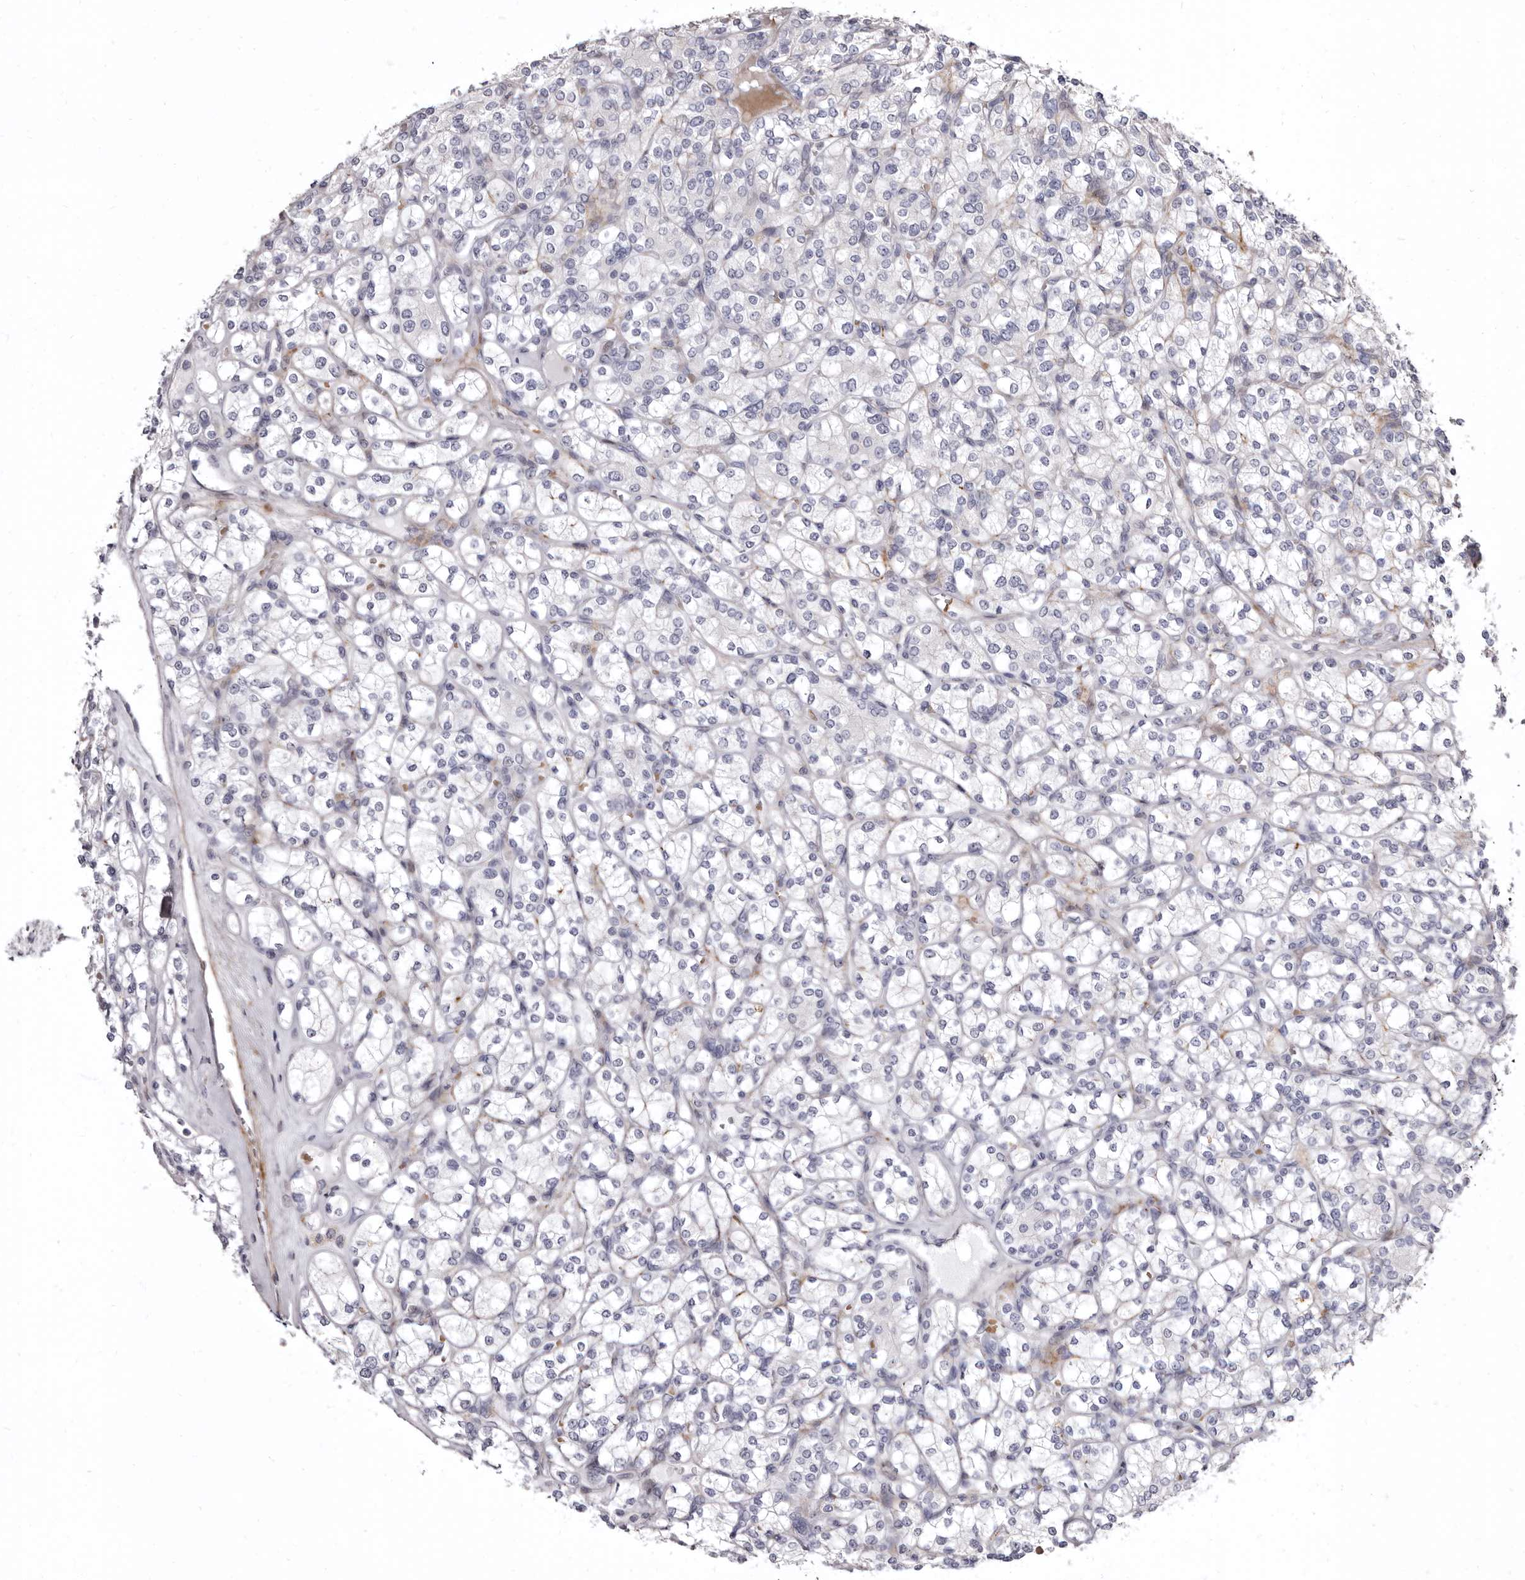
{"staining": {"intensity": "negative", "quantity": "none", "location": "none"}, "tissue": "renal cancer", "cell_type": "Tumor cells", "image_type": "cancer", "snomed": [{"axis": "morphology", "description": "Adenocarcinoma, NOS"}, {"axis": "topography", "description": "Kidney"}], "caption": "The image shows no significant staining in tumor cells of renal adenocarcinoma.", "gene": "AIDA", "patient": {"sex": "male", "age": 77}}